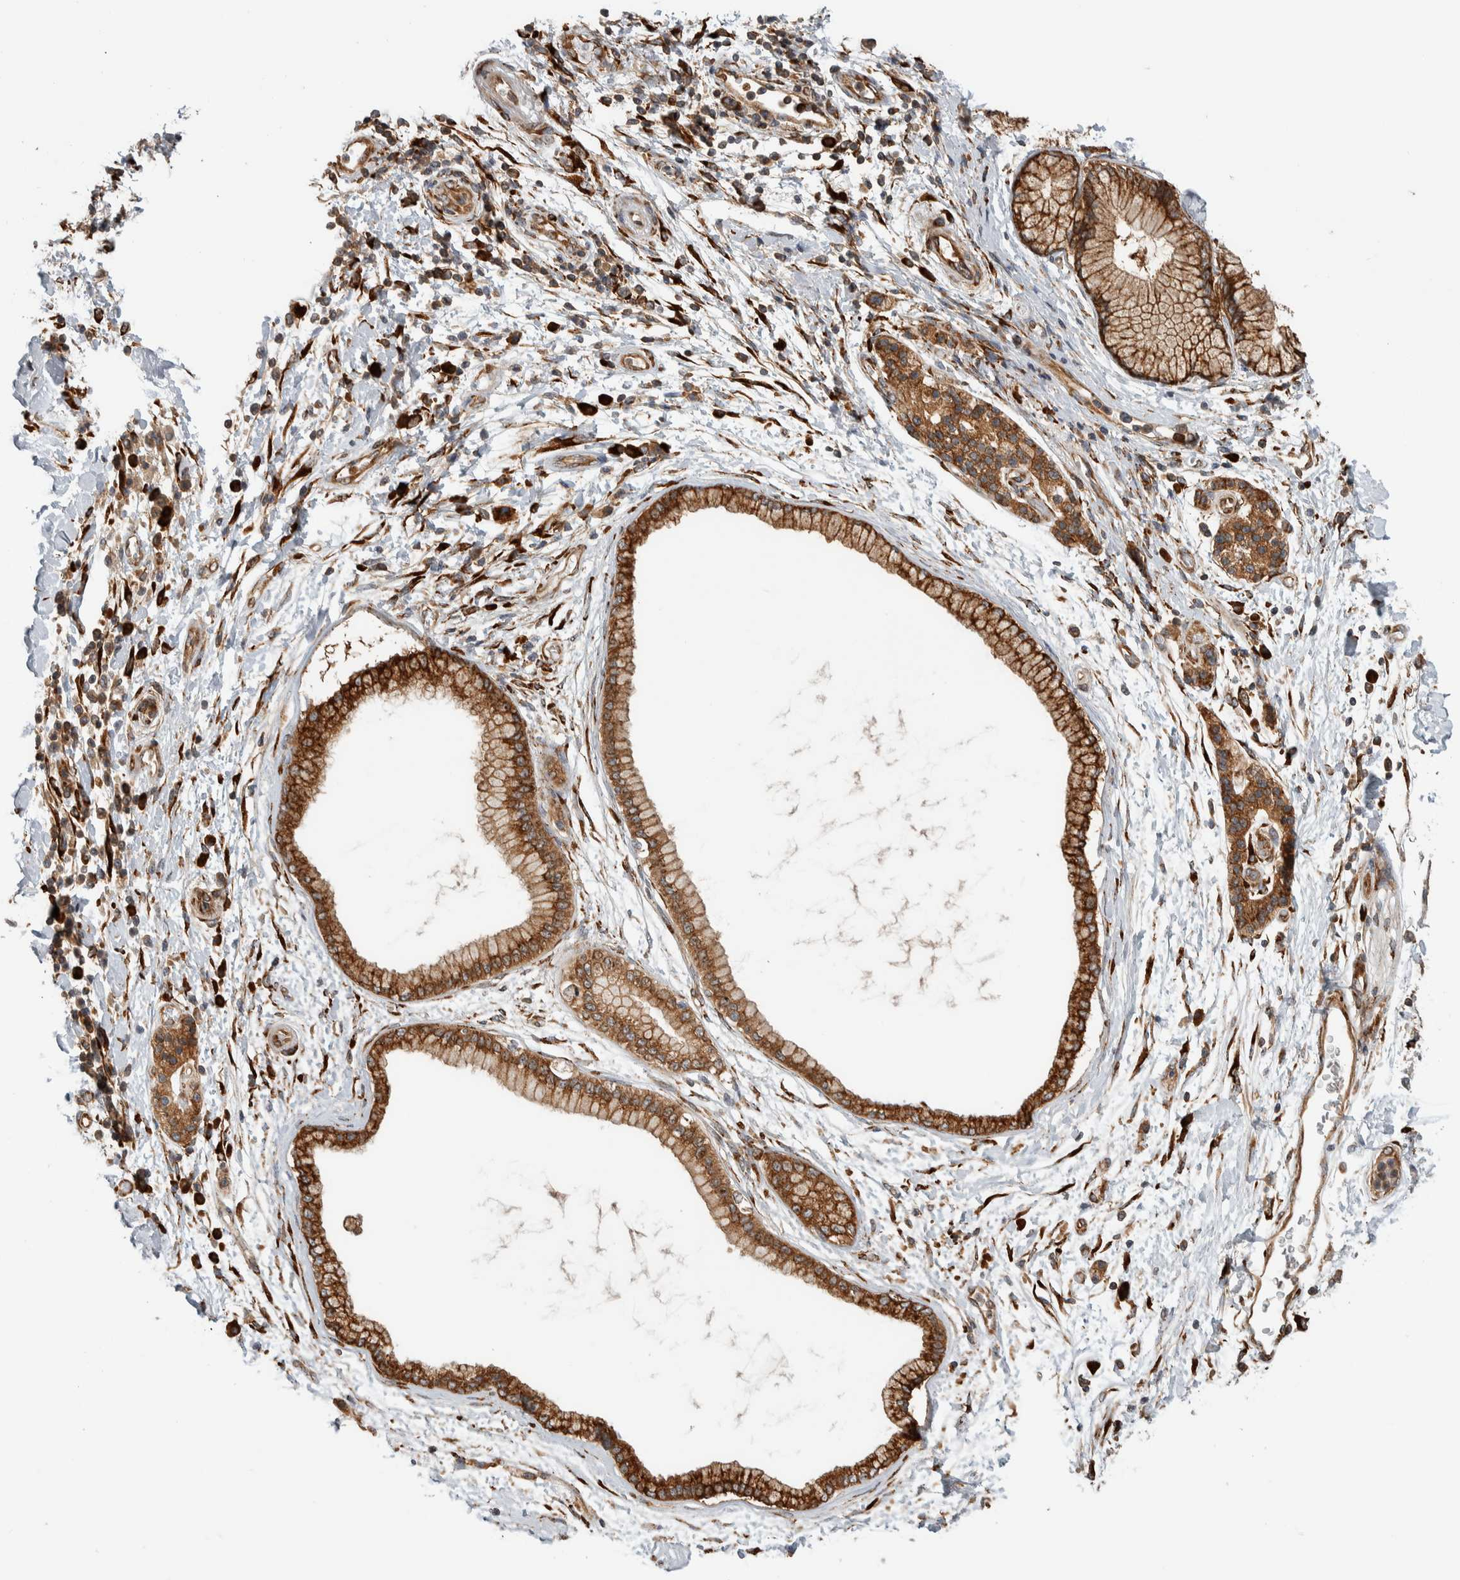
{"staining": {"intensity": "strong", "quantity": ">75%", "location": "cytoplasmic/membranous"}, "tissue": "pancreatic cancer", "cell_type": "Tumor cells", "image_type": "cancer", "snomed": [{"axis": "morphology", "description": "Normal tissue, NOS"}, {"axis": "morphology", "description": "Adenocarcinoma, NOS"}, {"axis": "topography", "description": "Pancreas"}], "caption": "Human pancreatic cancer (adenocarcinoma) stained with a protein marker reveals strong staining in tumor cells.", "gene": "EIF3H", "patient": {"sex": "female", "age": 71}}